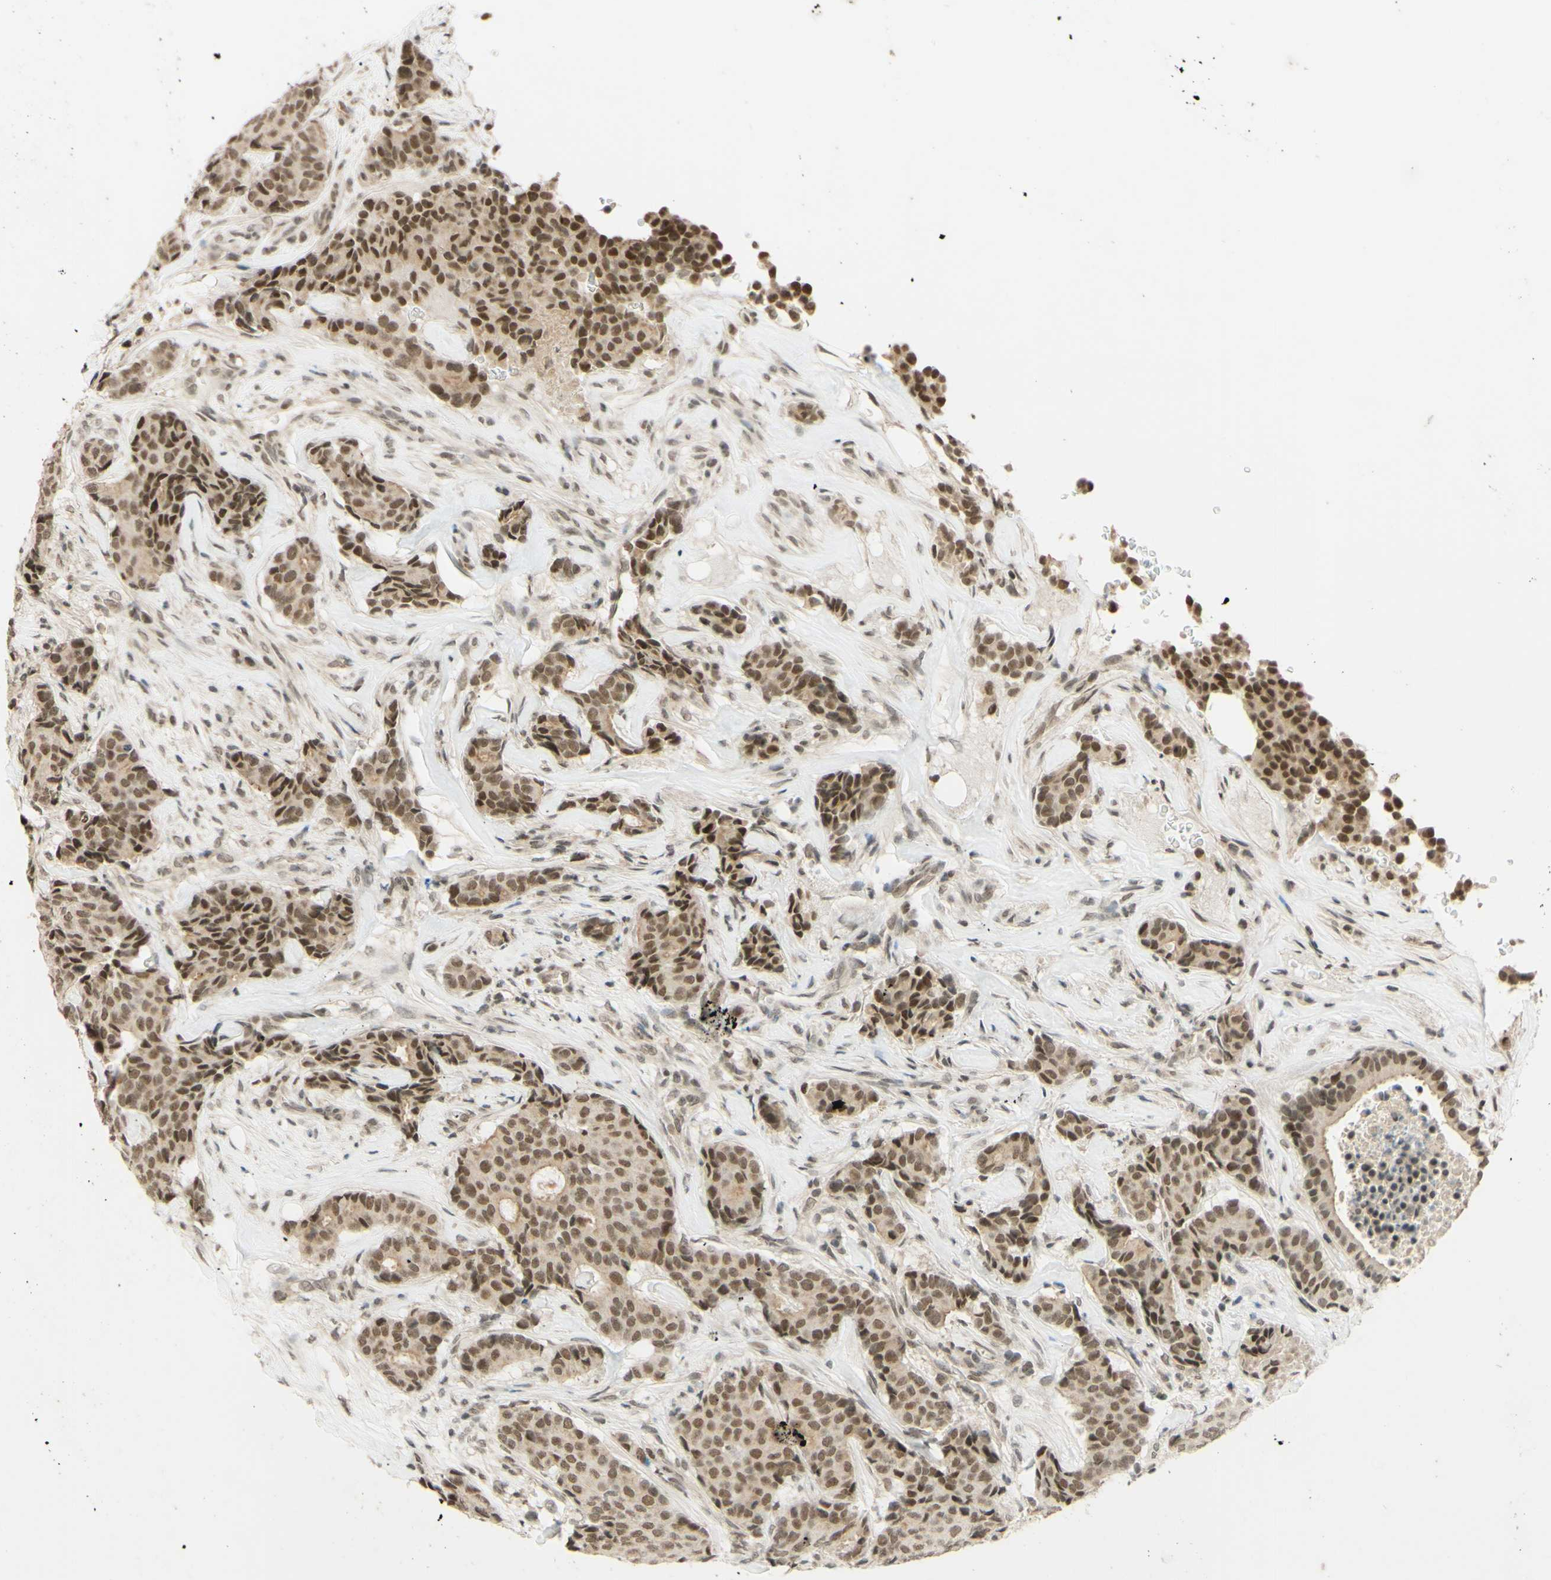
{"staining": {"intensity": "moderate", "quantity": ">75%", "location": "nuclear"}, "tissue": "breast cancer", "cell_type": "Tumor cells", "image_type": "cancer", "snomed": [{"axis": "morphology", "description": "Duct carcinoma"}, {"axis": "topography", "description": "Breast"}], "caption": "Immunohistochemical staining of human breast invasive ductal carcinoma shows medium levels of moderate nuclear protein positivity in about >75% of tumor cells.", "gene": "SMARCB1", "patient": {"sex": "female", "age": 75}}